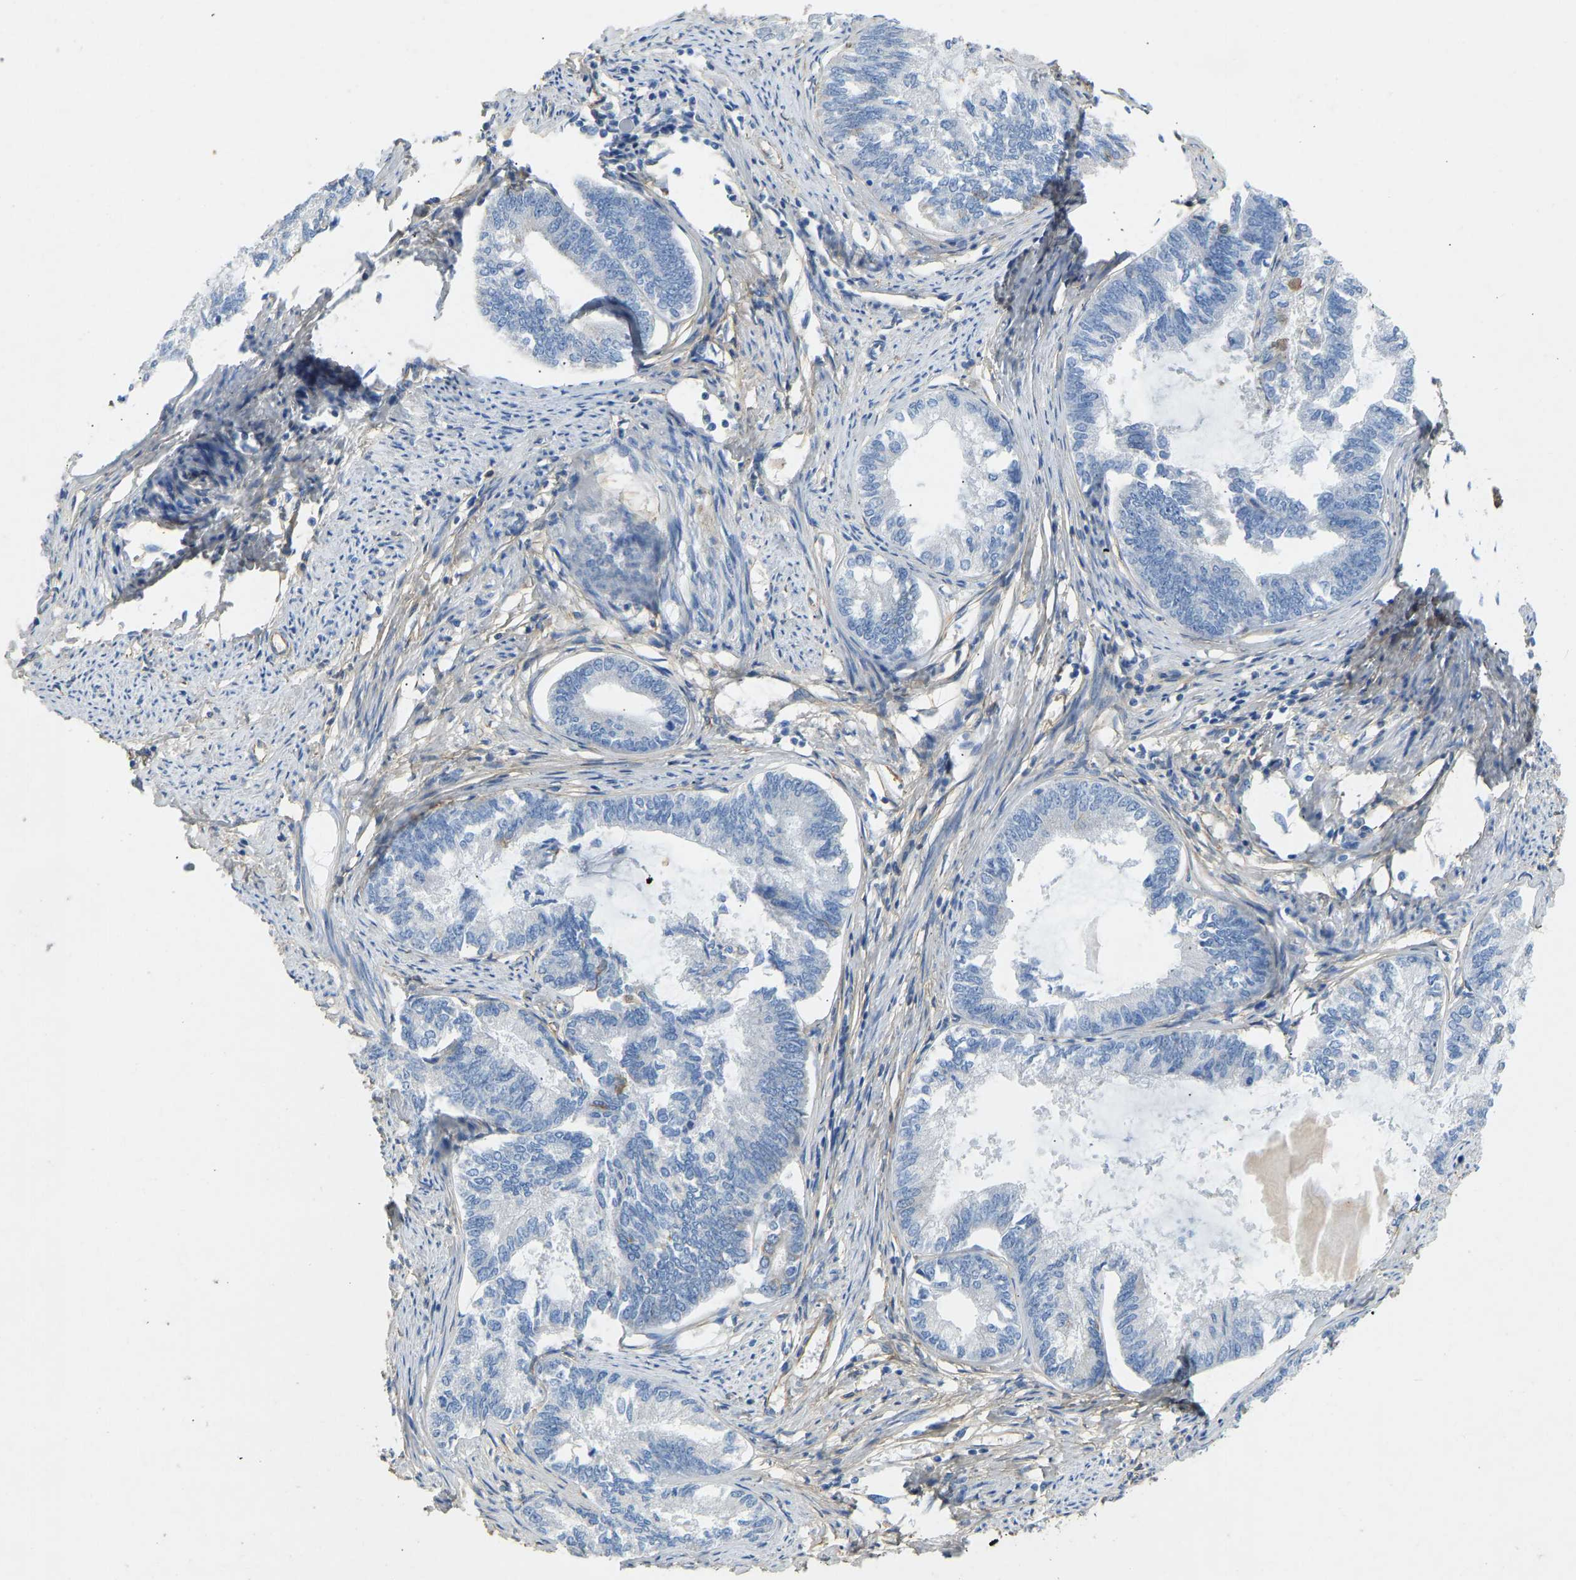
{"staining": {"intensity": "negative", "quantity": "none", "location": "none"}, "tissue": "endometrial cancer", "cell_type": "Tumor cells", "image_type": "cancer", "snomed": [{"axis": "morphology", "description": "Adenocarcinoma, NOS"}, {"axis": "topography", "description": "Endometrium"}], "caption": "Endometrial cancer was stained to show a protein in brown. There is no significant staining in tumor cells. (DAB (3,3'-diaminobenzidine) immunohistochemistry (IHC) visualized using brightfield microscopy, high magnification).", "gene": "TECTA", "patient": {"sex": "female", "age": 86}}